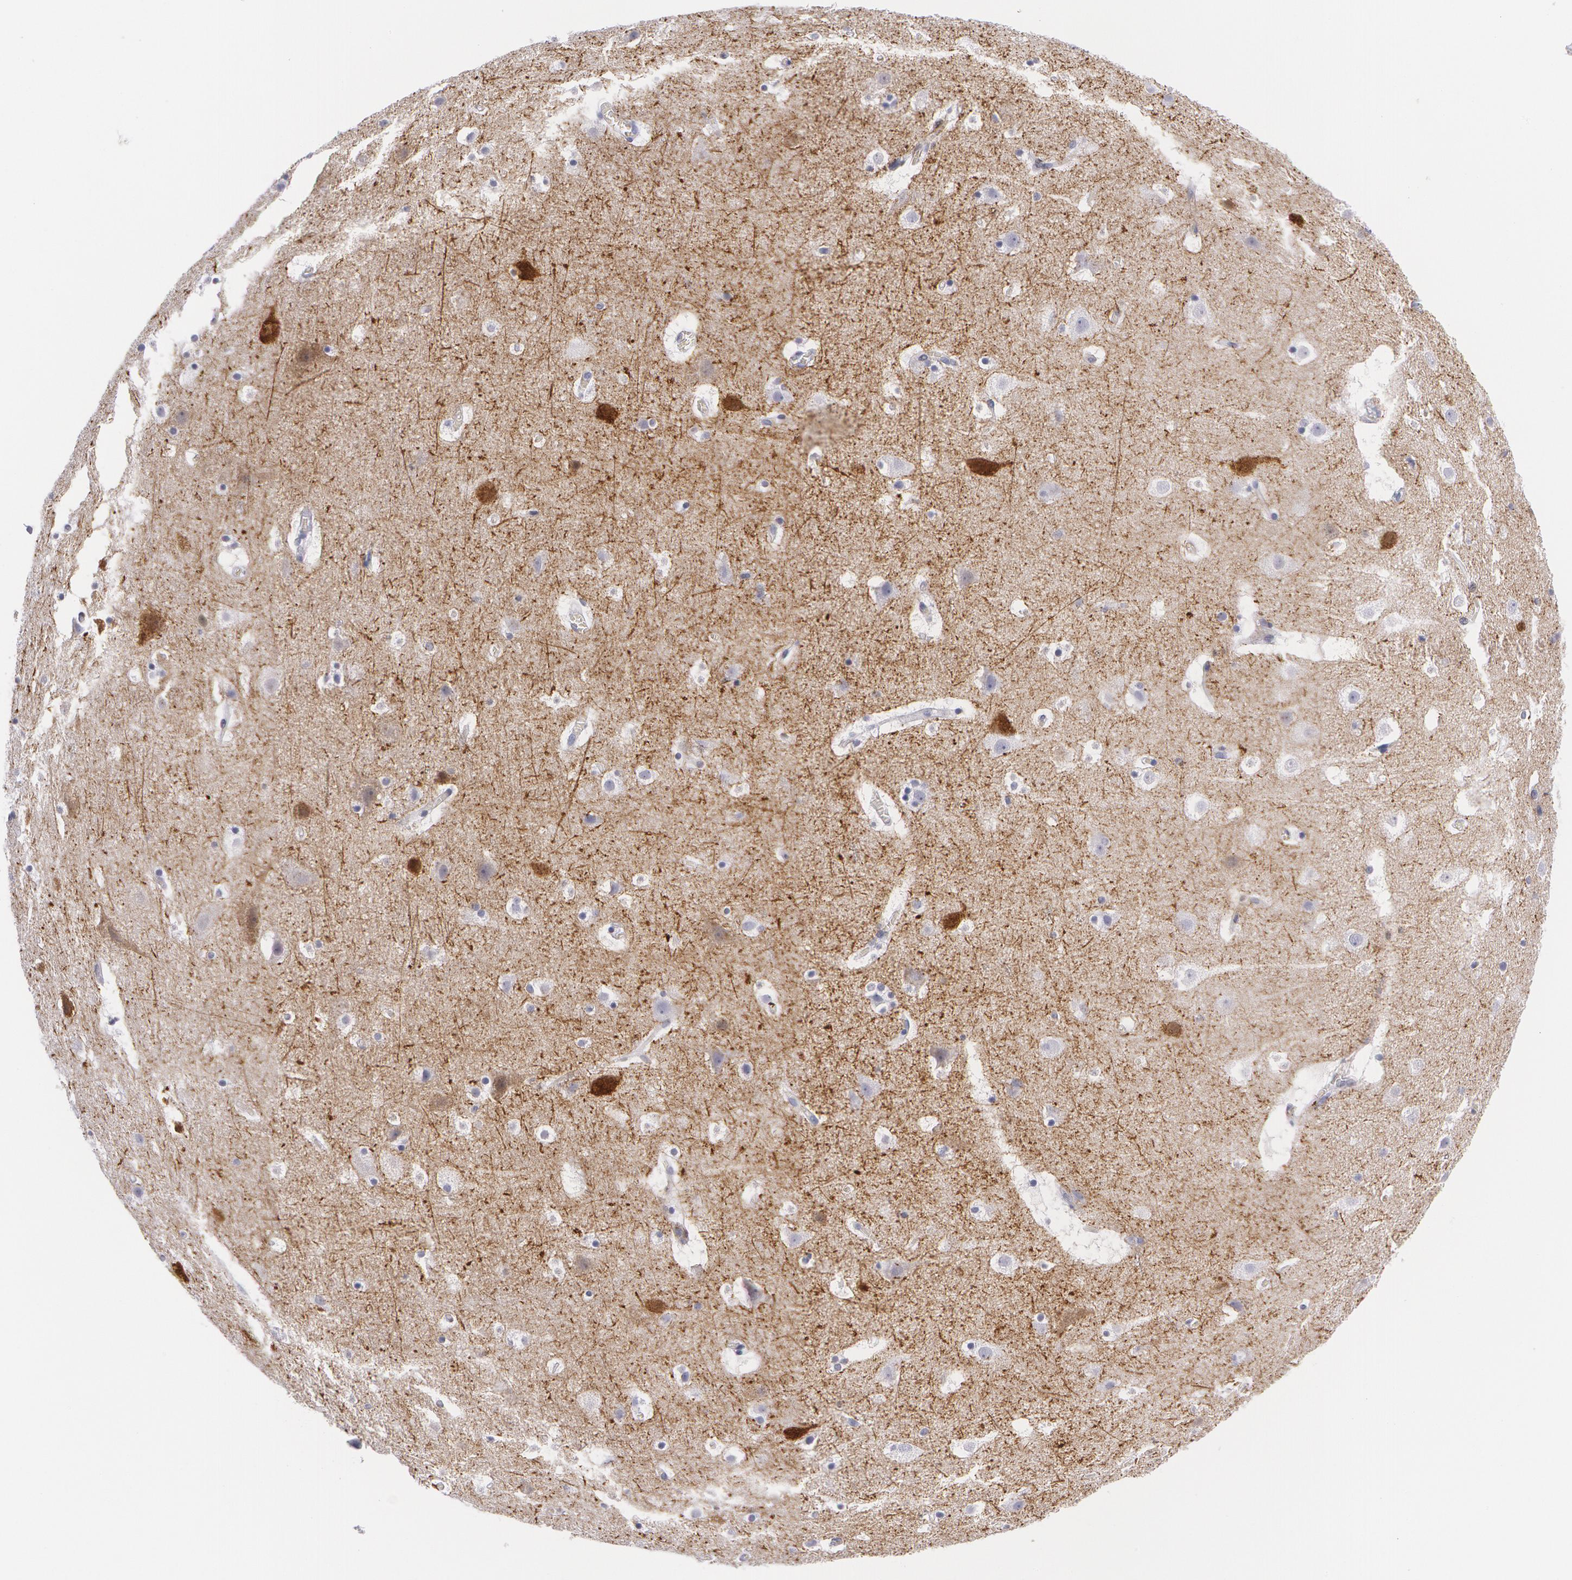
{"staining": {"intensity": "negative", "quantity": "none", "location": "none"}, "tissue": "cerebral cortex", "cell_type": "Endothelial cells", "image_type": "normal", "snomed": [{"axis": "morphology", "description": "Normal tissue, NOS"}, {"axis": "topography", "description": "Cerebral cortex"}], "caption": "Immunohistochemical staining of unremarkable cerebral cortex reveals no significant expression in endothelial cells.", "gene": "SNCG", "patient": {"sex": "male", "age": 45}}